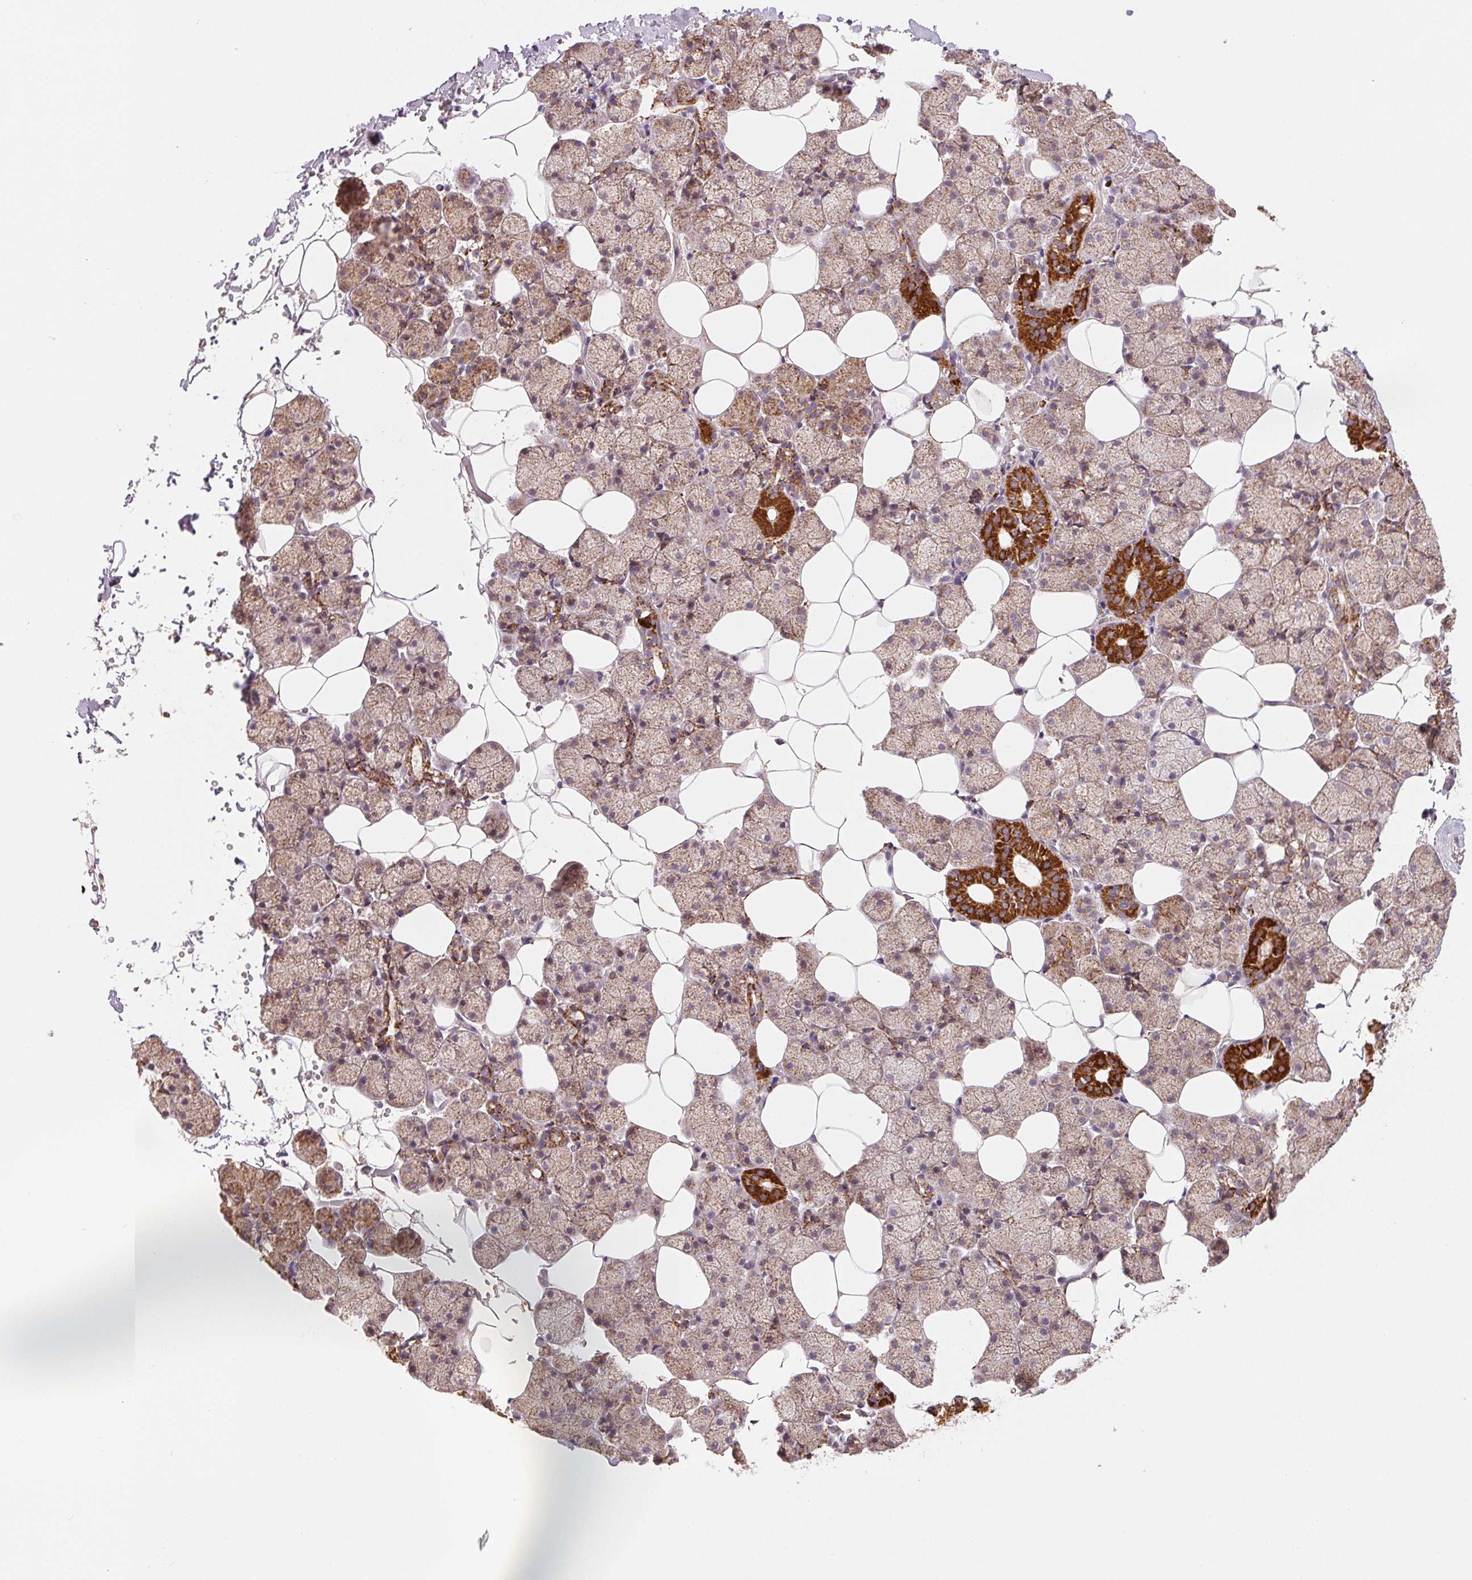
{"staining": {"intensity": "moderate", "quantity": ">75%", "location": "cytoplasmic/membranous"}, "tissue": "salivary gland", "cell_type": "Glandular cells", "image_type": "normal", "snomed": [{"axis": "morphology", "description": "Normal tissue, NOS"}, {"axis": "topography", "description": "Salivary gland"}], "caption": "A high-resolution micrograph shows immunohistochemistry (IHC) staining of unremarkable salivary gland, which reveals moderate cytoplasmic/membranous expression in approximately >75% of glandular cells.", "gene": "HINT2", "patient": {"sex": "male", "age": 38}}